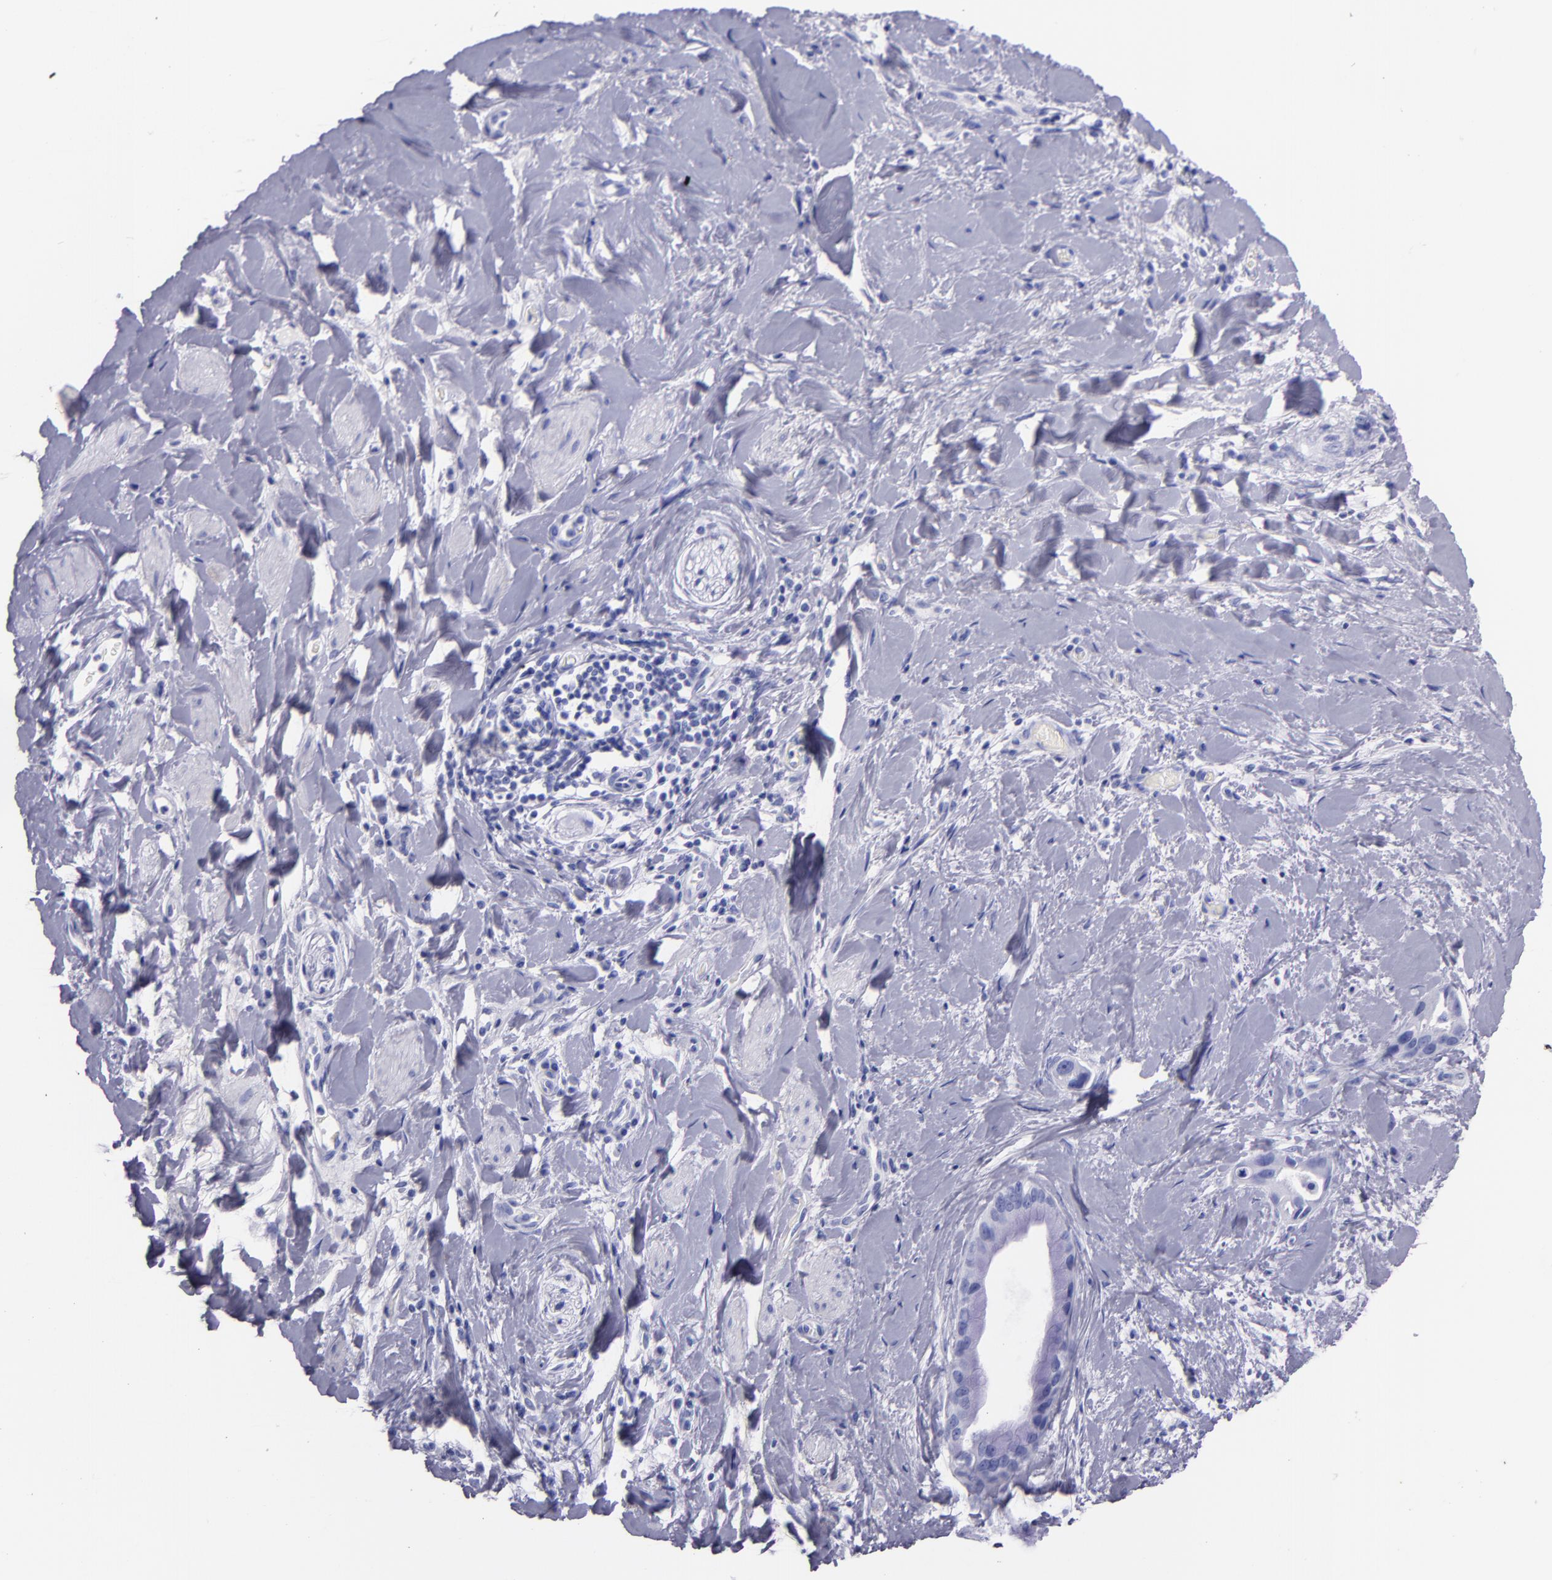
{"staining": {"intensity": "negative", "quantity": "none", "location": "none"}, "tissue": "liver cancer", "cell_type": "Tumor cells", "image_type": "cancer", "snomed": [{"axis": "morphology", "description": "Cholangiocarcinoma"}, {"axis": "topography", "description": "Liver"}], "caption": "An immunohistochemistry photomicrograph of liver cancer (cholangiocarcinoma) is shown. There is no staining in tumor cells of liver cancer (cholangiocarcinoma). (DAB immunohistochemistry visualized using brightfield microscopy, high magnification).", "gene": "SFTPA2", "patient": {"sex": "female", "age": 65}}